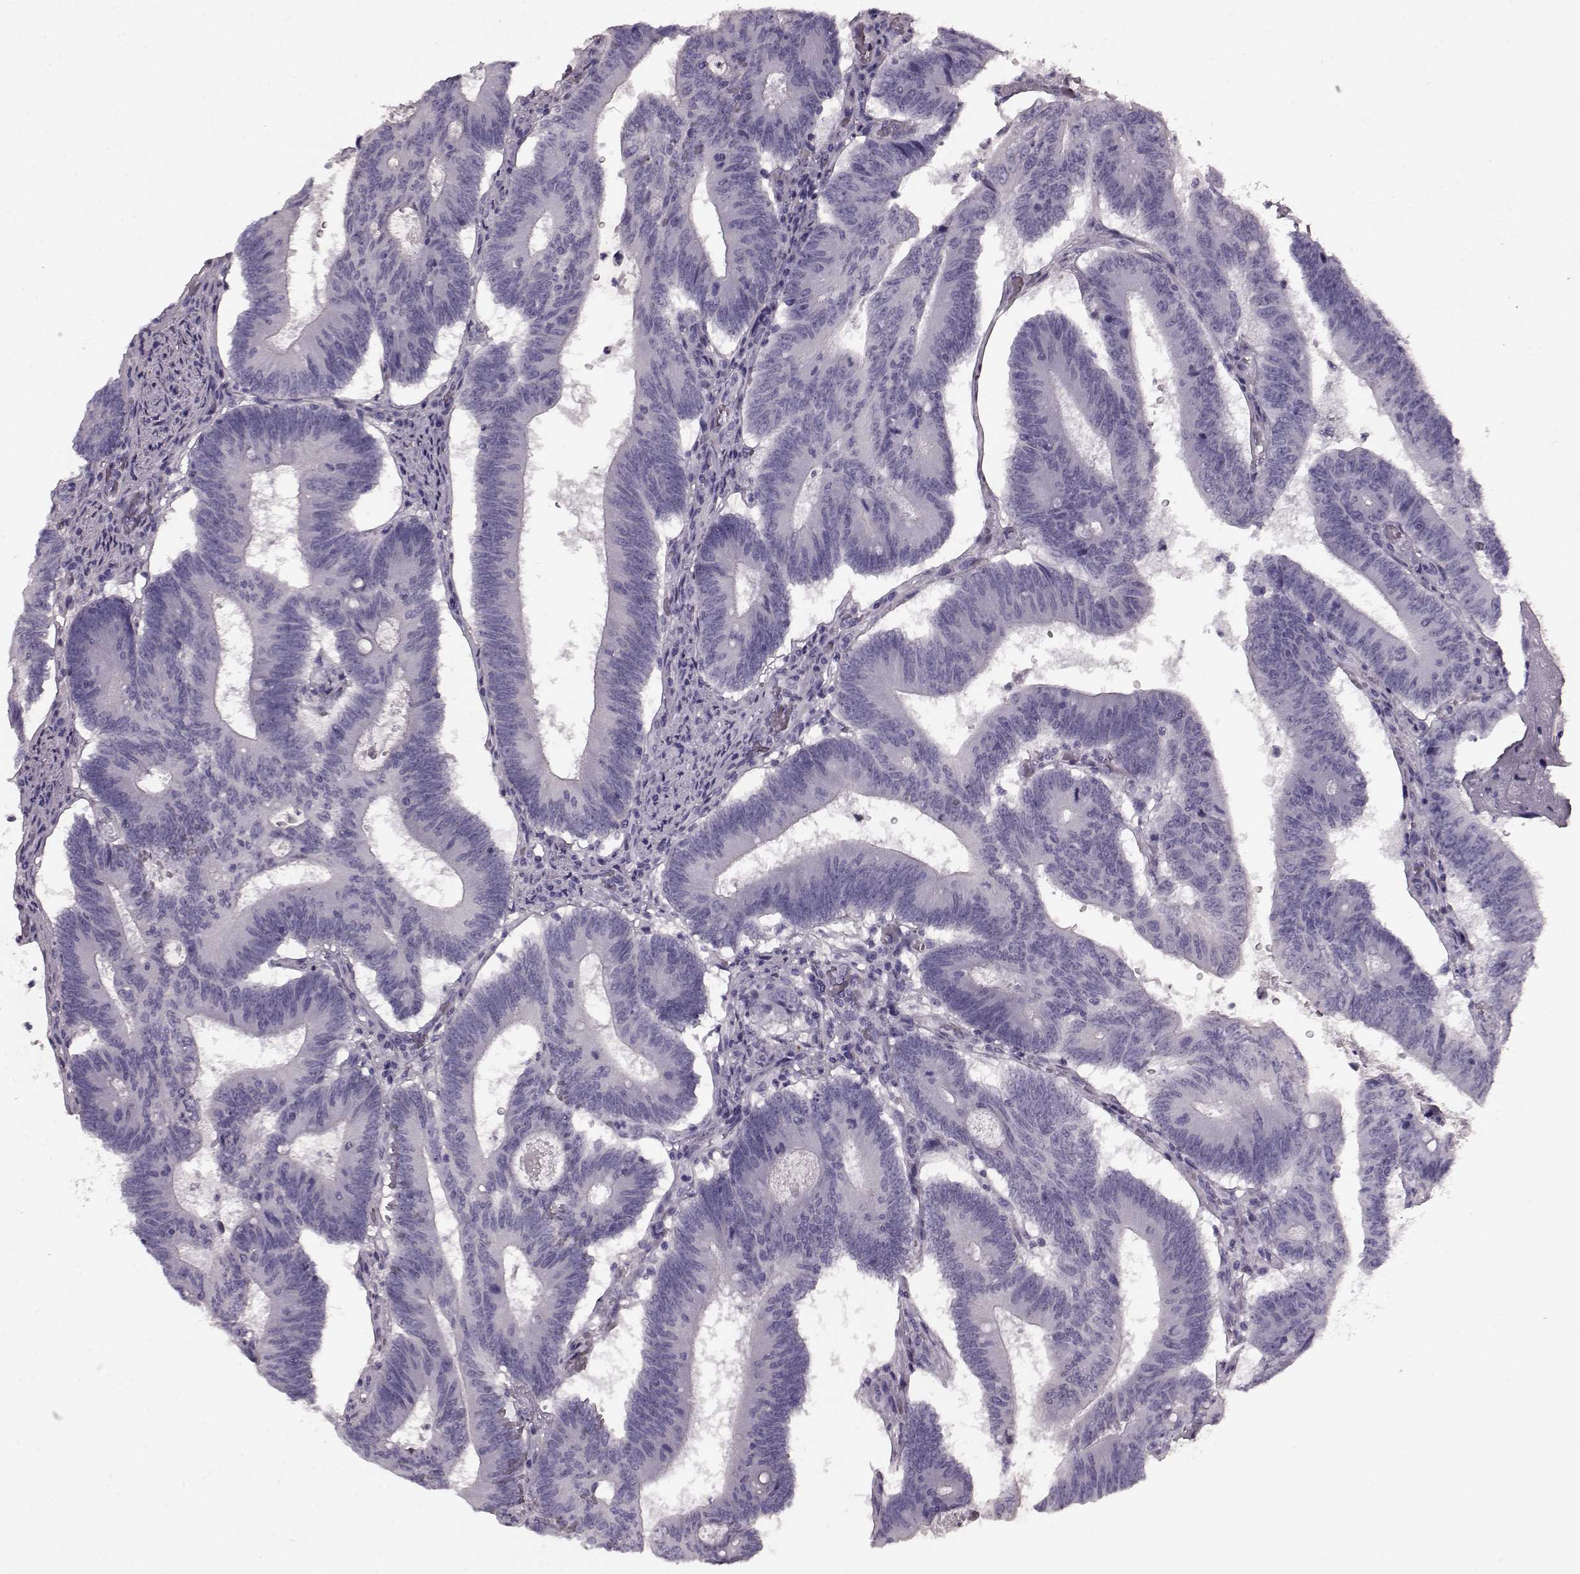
{"staining": {"intensity": "negative", "quantity": "none", "location": "none"}, "tissue": "colorectal cancer", "cell_type": "Tumor cells", "image_type": "cancer", "snomed": [{"axis": "morphology", "description": "Adenocarcinoma, NOS"}, {"axis": "topography", "description": "Colon"}], "caption": "Protein analysis of adenocarcinoma (colorectal) shows no significant positivity in tumor cells.", "gene": "CST7", "patient": {"sex": "female", "age": 70}}